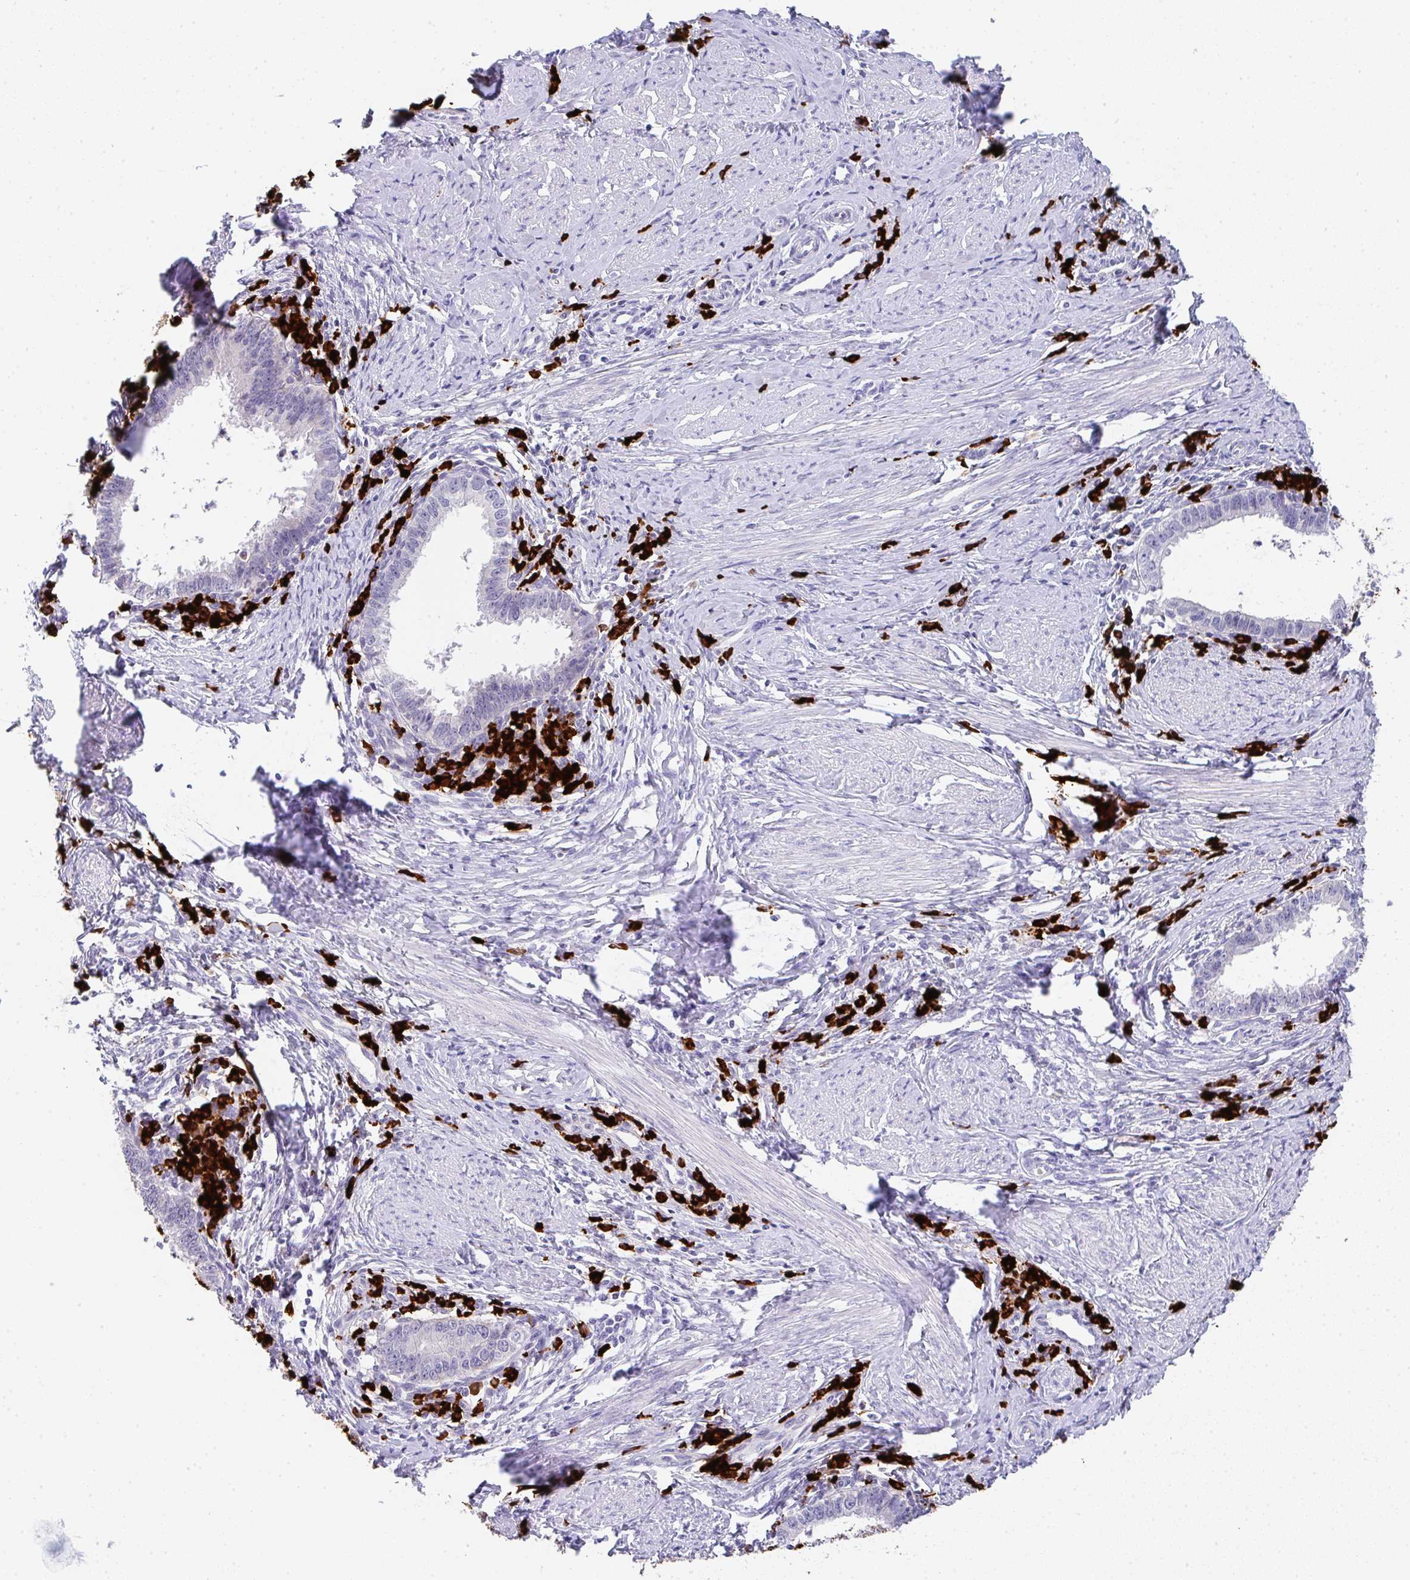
{"staining": {"intensity": "negative", "quantity": "none", "location": "none"}, "tissue": "cervical cancer", "cell_type": "Tumor cells", "image_type": "cancer", "snomed": [{"axis": "morphology", "description": "Adenocarcinoma, NOS"}, {"axis": "topography", "description": "Cervix"}], "caption": "This is a histopathology image of immunohistochemistry staining of cervical adenocarcinoma, which shows no staining in tumor cells.", "gene": "CACNA1S", "patient": {"sex": "female", "age": 36}}